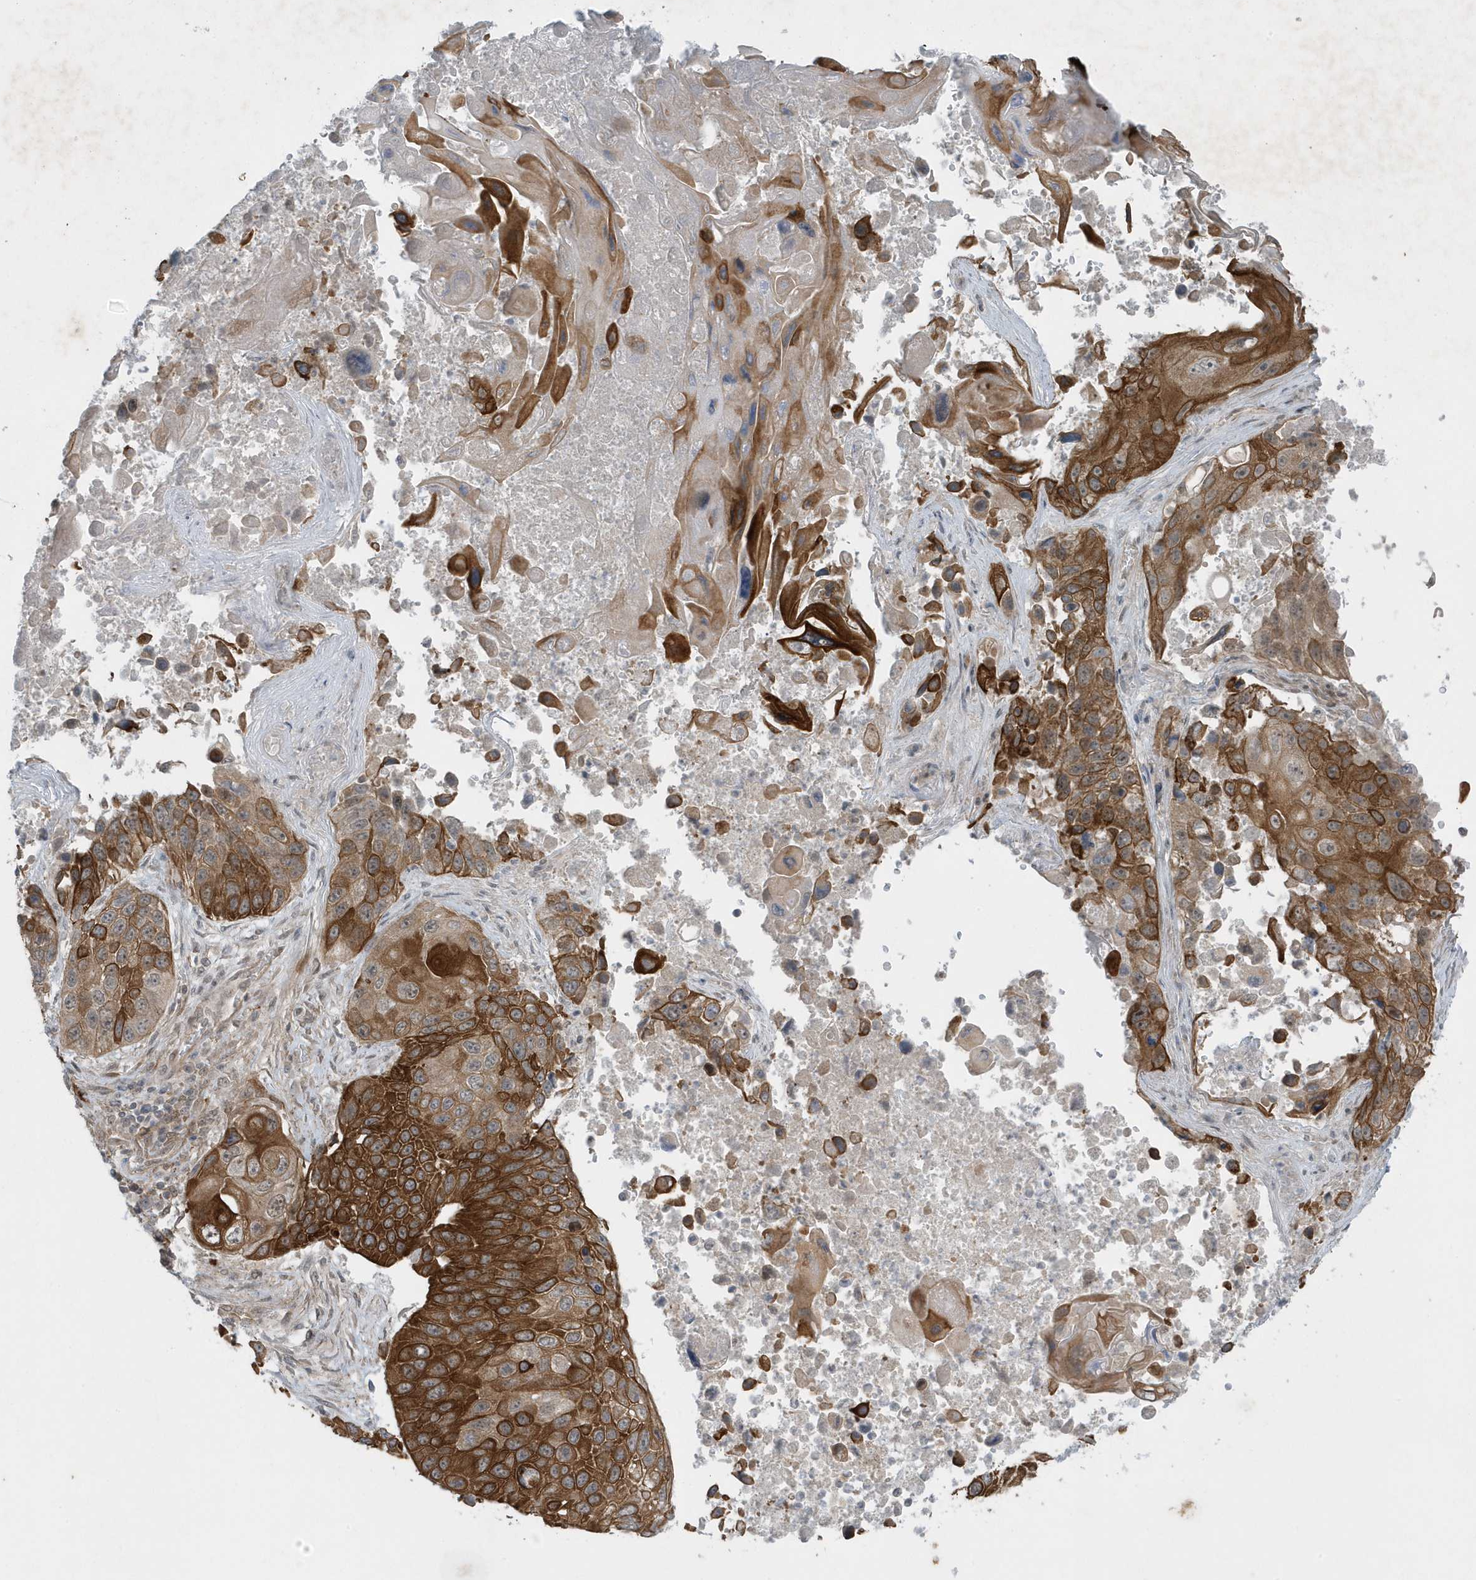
{"staining": {"intensity": "strong", "quantity": "25%-75%", "location": "cytoplasmic/membranous"}, "tissue": "lung cancer", "cell_type": "Tumor cells", "image_type": "cancer", "snomed": [{"axis": "morphology", "description": "Squamous cell carcinoma, NOS"}, {"axis": "topography", "description": "Lung"}], "caption": "Immunohistochemical staining of squamous cell carcinoma (lung) displays strong cytoplasmic/membranous protein staining in about 25%-75% of tumor cells.", "gene": "PARD3B", "patient": {"sex": "male", "age": 61}}